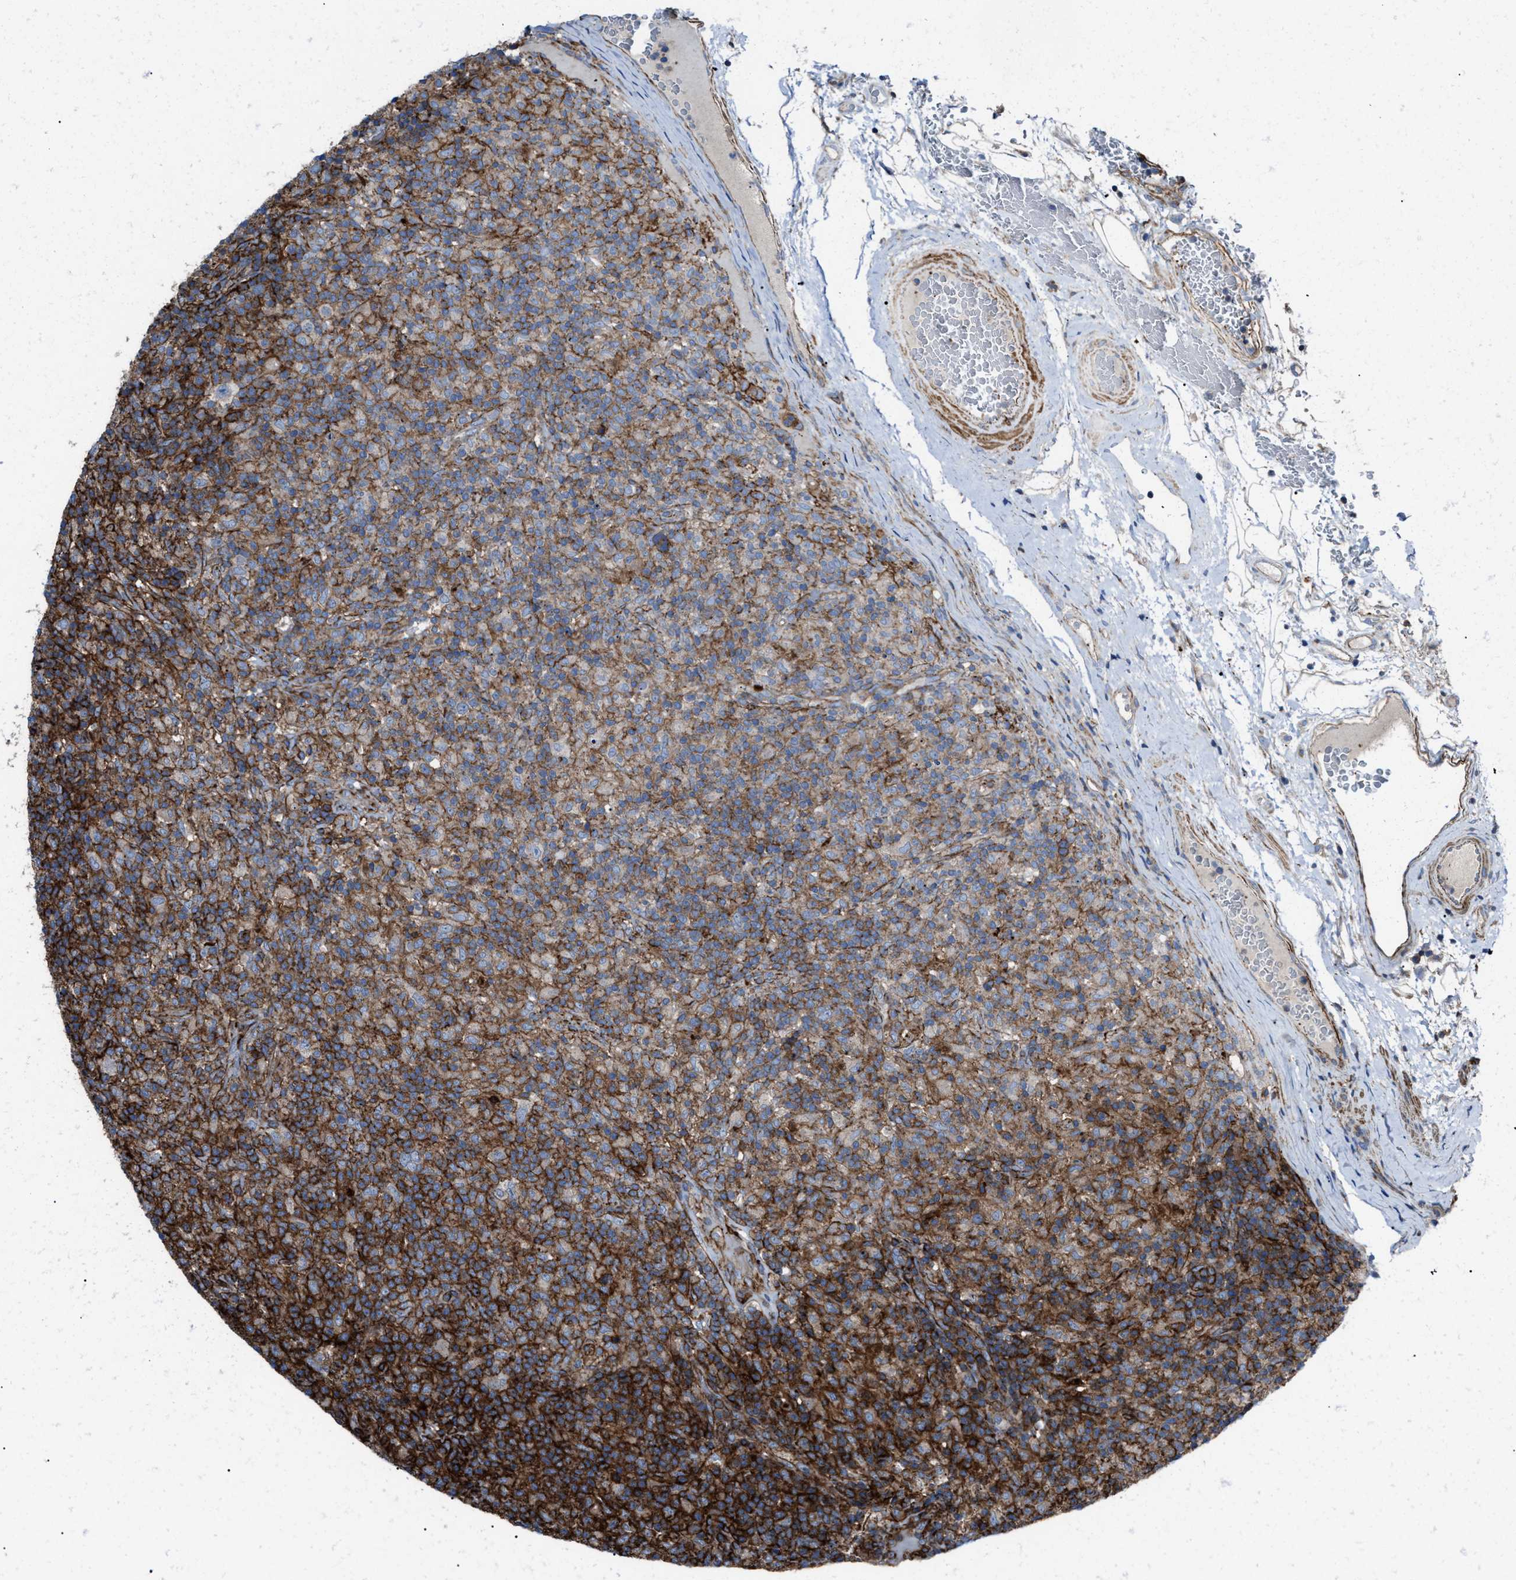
{"staining": {"intensity": "weak", "quantity": "25%-75%", "location": "cytoplasmic/membranous"}, "tissue": "lymphoma", "cell_type": "Tumor cells", "image_type": "cancer", "snomed": [{"axis": "morphology", "description": "Hodgkin's disease, NOS"}, {"axis": "topography", "description": "Lymph node"}], "caption": "Immunohistochemistry (DAB (3,3'-diaminobenzidine)) staining of lymphoma shows weak cytoplasmic/membranous protein positivity in approximately 25%-75% of tumor cells. The staining was performed using DAB (3,3'-diaminobenzidine), with brown indicating positive protein expression. Nuclei are stained blue with hematoxylin.", "gene": "AGPAT2", "patient": {"sex": "male", "age": 70}}